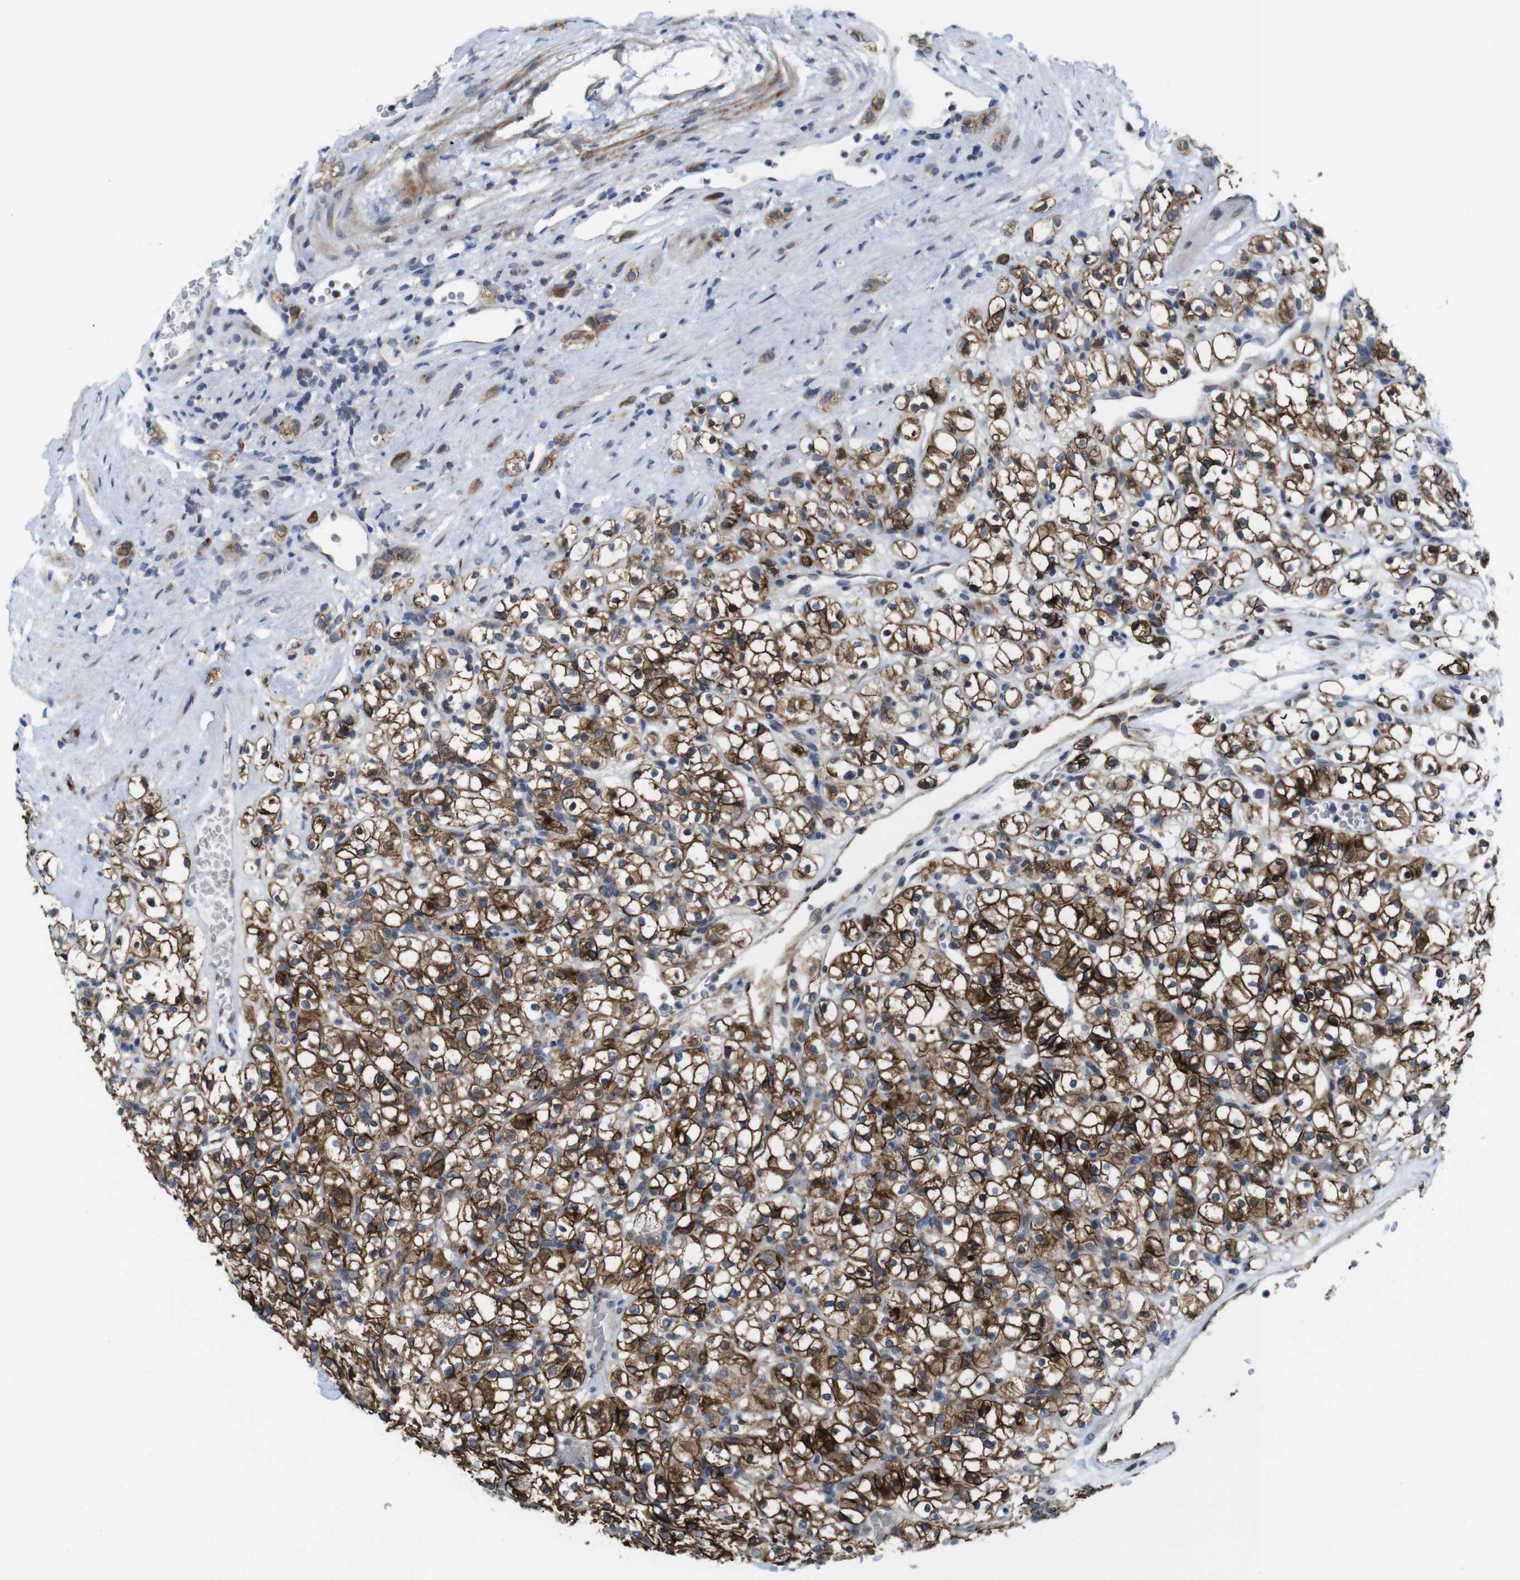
{"staining": {"intensity": "strong", "quantity": ">75%", "location": "cytoplasmic/membranous"}, "tissue": "renal cancer", "cell_type": "Tumor cells", "image_type": "cancer", "snomed": [{"axis": "morphology", "description": "Normal tissue, NOS"}, {"axis": "morphology", "description": "Adenocarcinoma, NOS"}, {"axis": "topography", "description": "Kidney"}], "caption": "An immunohistochemistry histopathology image of tumor tissue is shown. Protein staining in brown highlights strong cytoplasmic/membranous positivity in renal cancer within tumor cells.", "gene": "EFCAB14", "patient": {"sex": "female", "age": 72}}